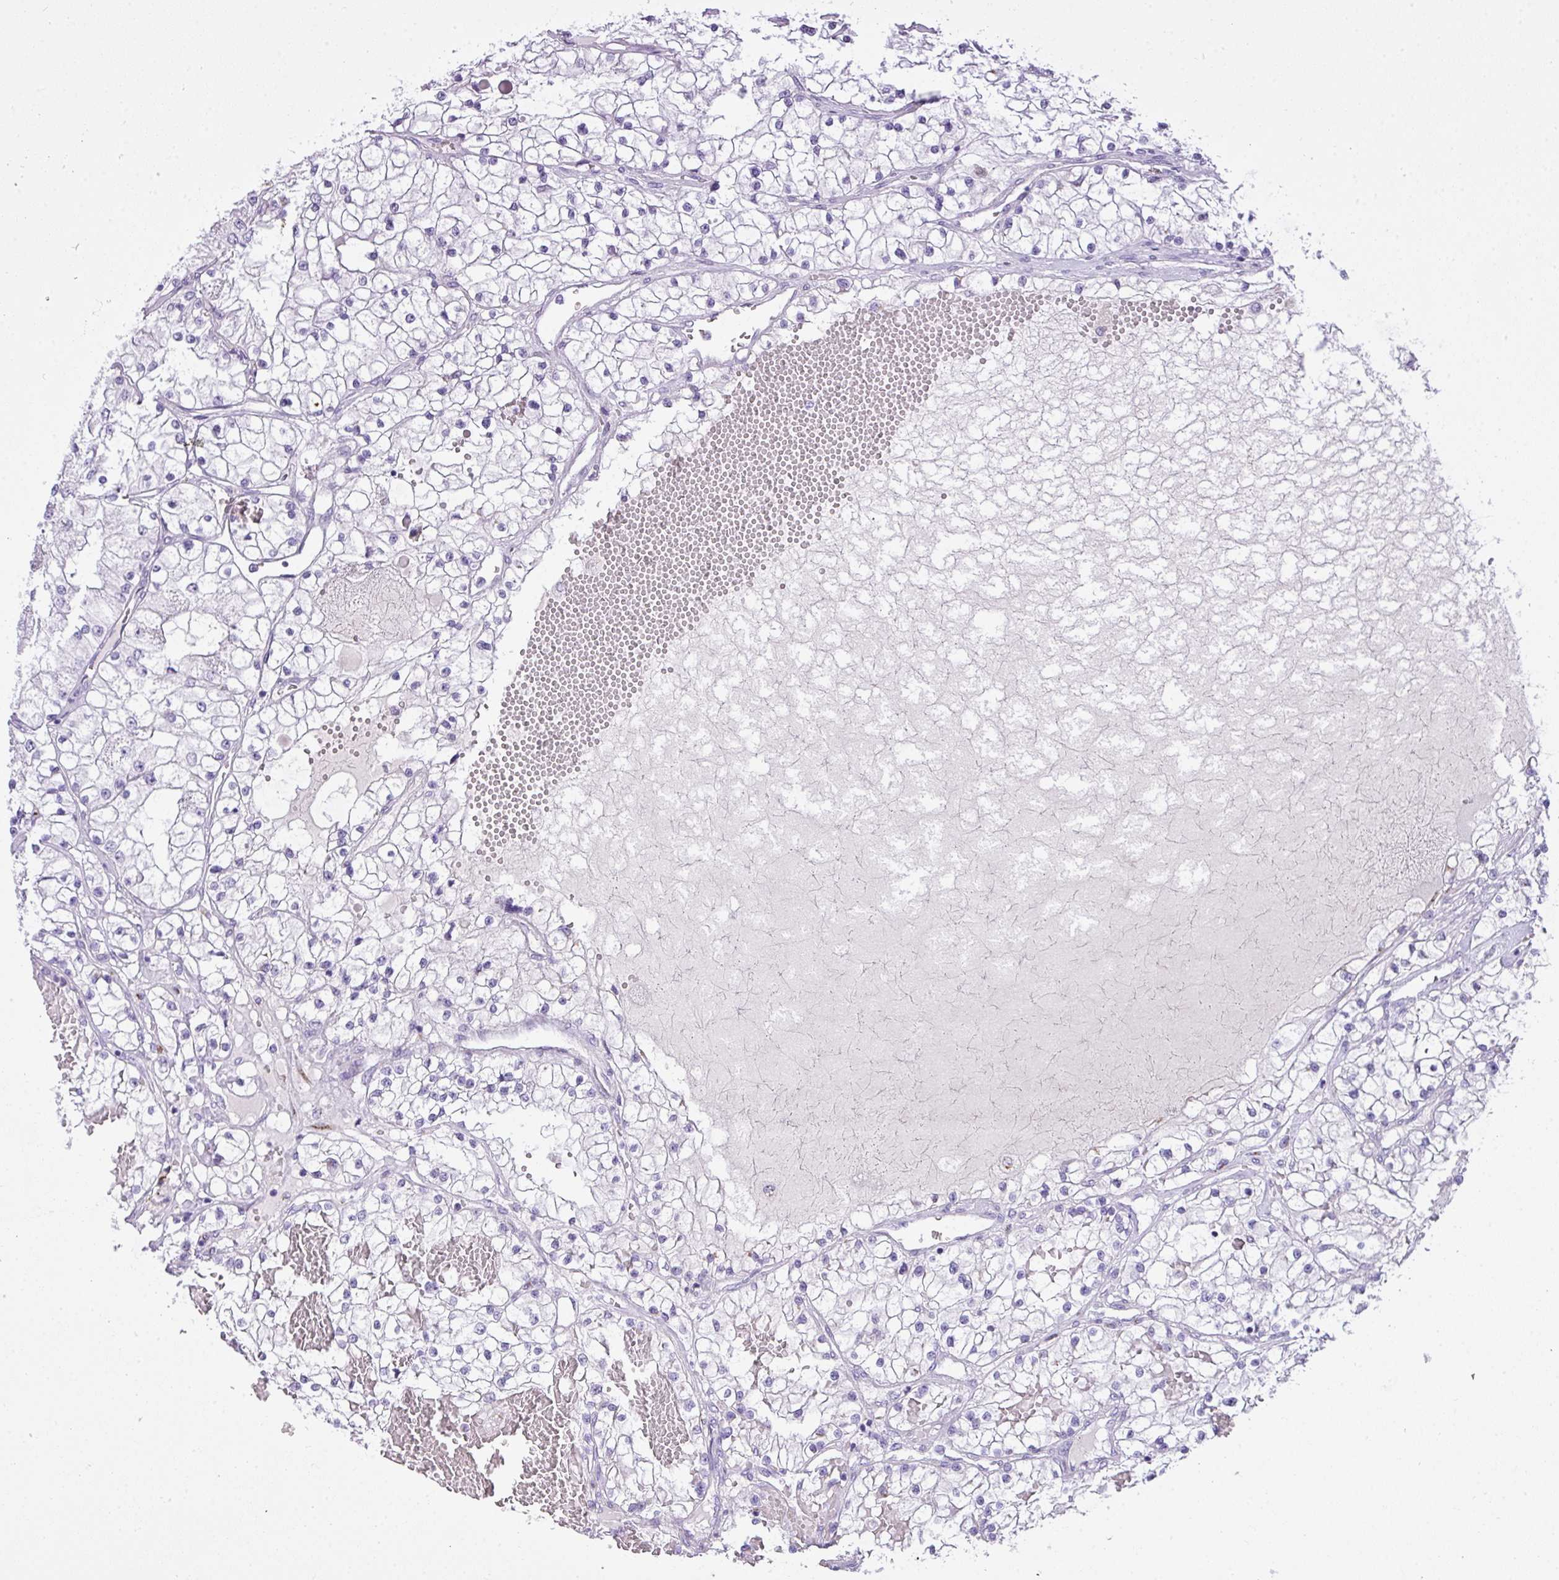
{"staining": {"intensity": "negative", "quantity": "none", "location": "none"}, "tissue": "renal cancer", "cell_type": "Tumor cells", "image_type": "cancer", "snomed": [{"axis": "morphology", "description": "Normal tissue, NOS"}, {"axis": "morphology", "description": "Adenocarcinoma, NOS"}, {"axis": "topography", "description": "Kidney"}], "caption": "Immunohistochemical staining of renal cancer displays no significant positivity in tumor cells.", "gene": "FAM43A", "patient": {"sex": "male", "age": 68}}